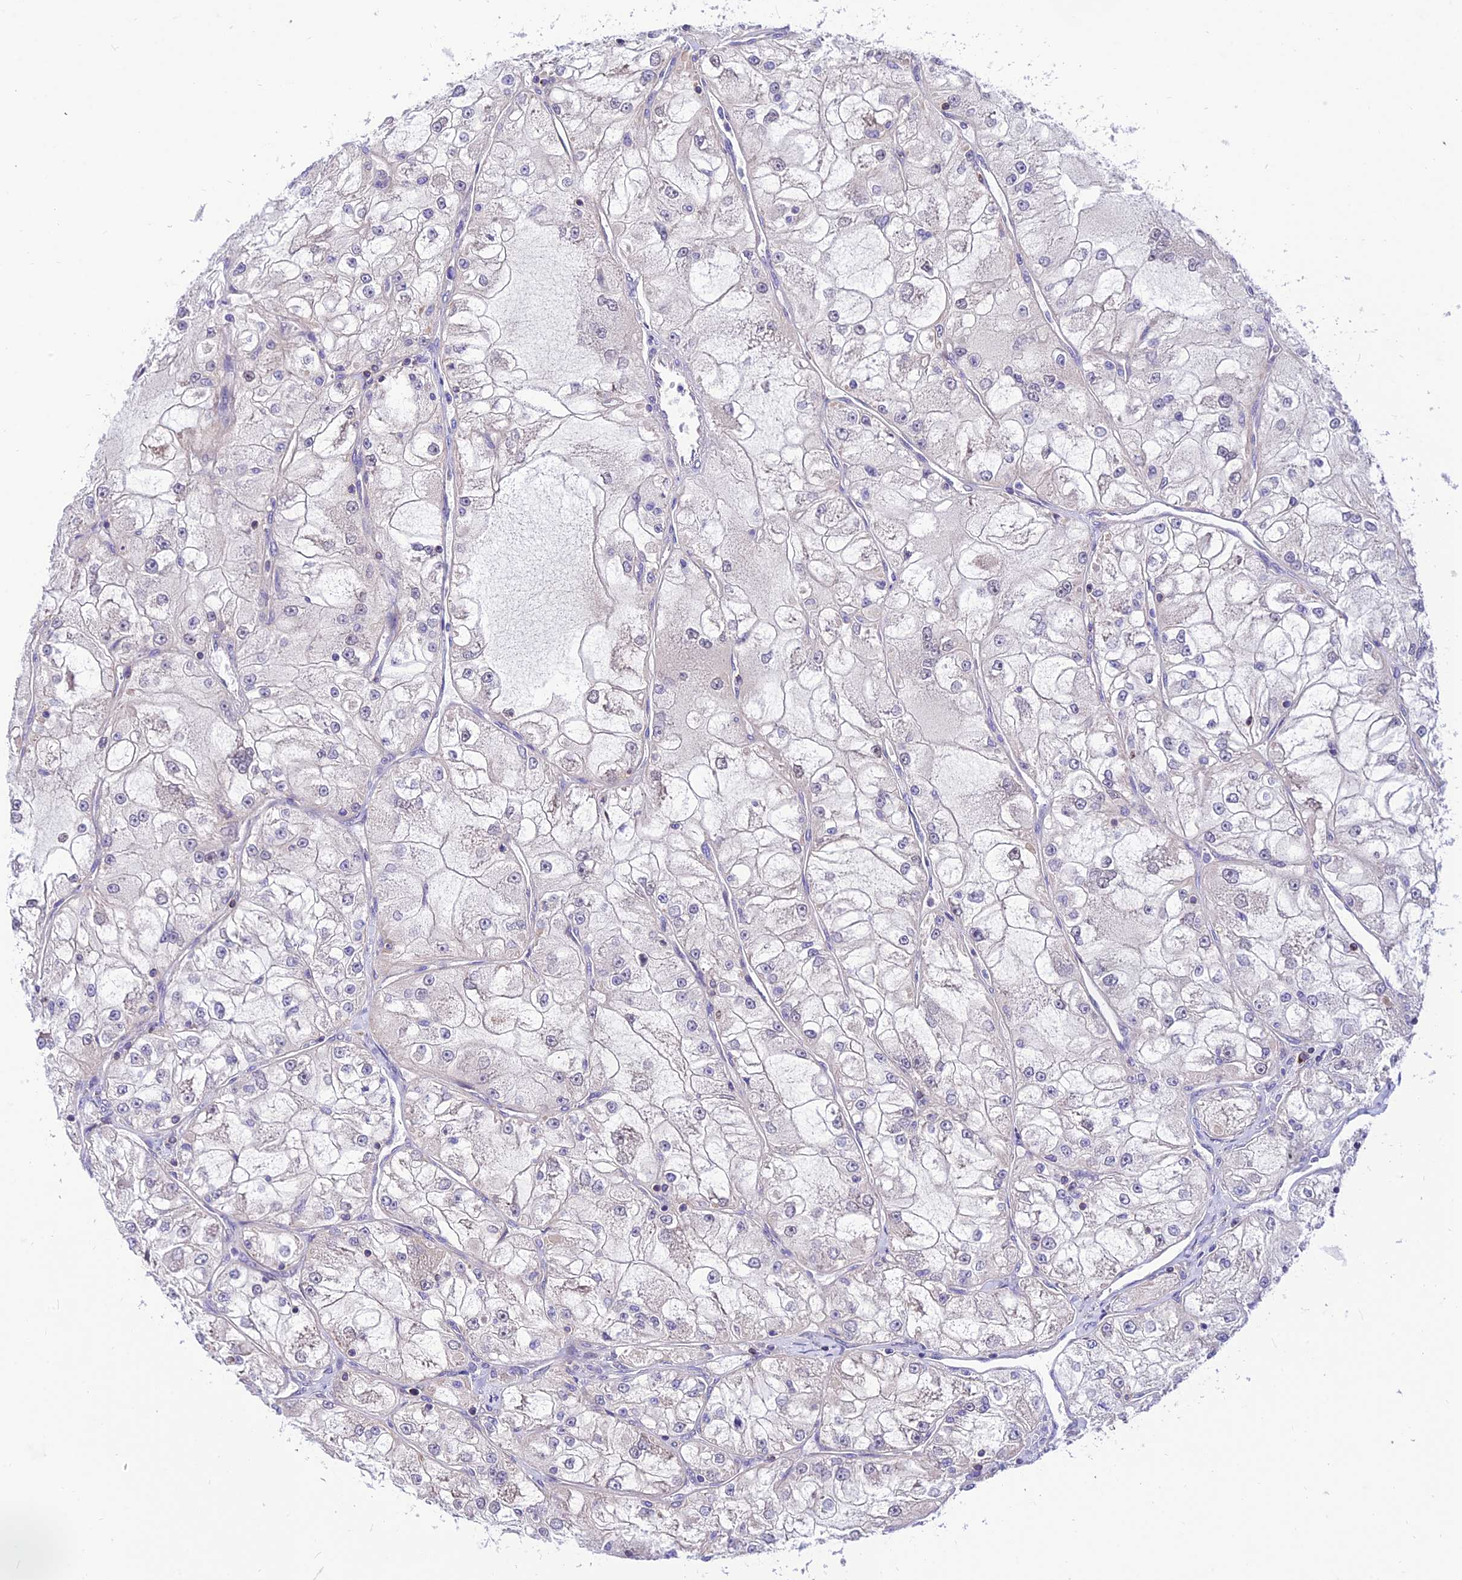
{"staining": {"intensity": "negative", "quantity": "none", "location": "none"}, "tissue": "renal cancer", "cell_type": "Tumor cells", "image_type": "cancer", "snomed": [{"axis": "morphology", "description": "Adenocarcinoma, NOS"}, {"axis": "topography", "description": "Kidney"}], "caption": "Tumor cells are negative for brown protein staining in adenocarcinoma (renal).", "gene": "C6orf132", "patient": {"sex": "female", "age": 72}}